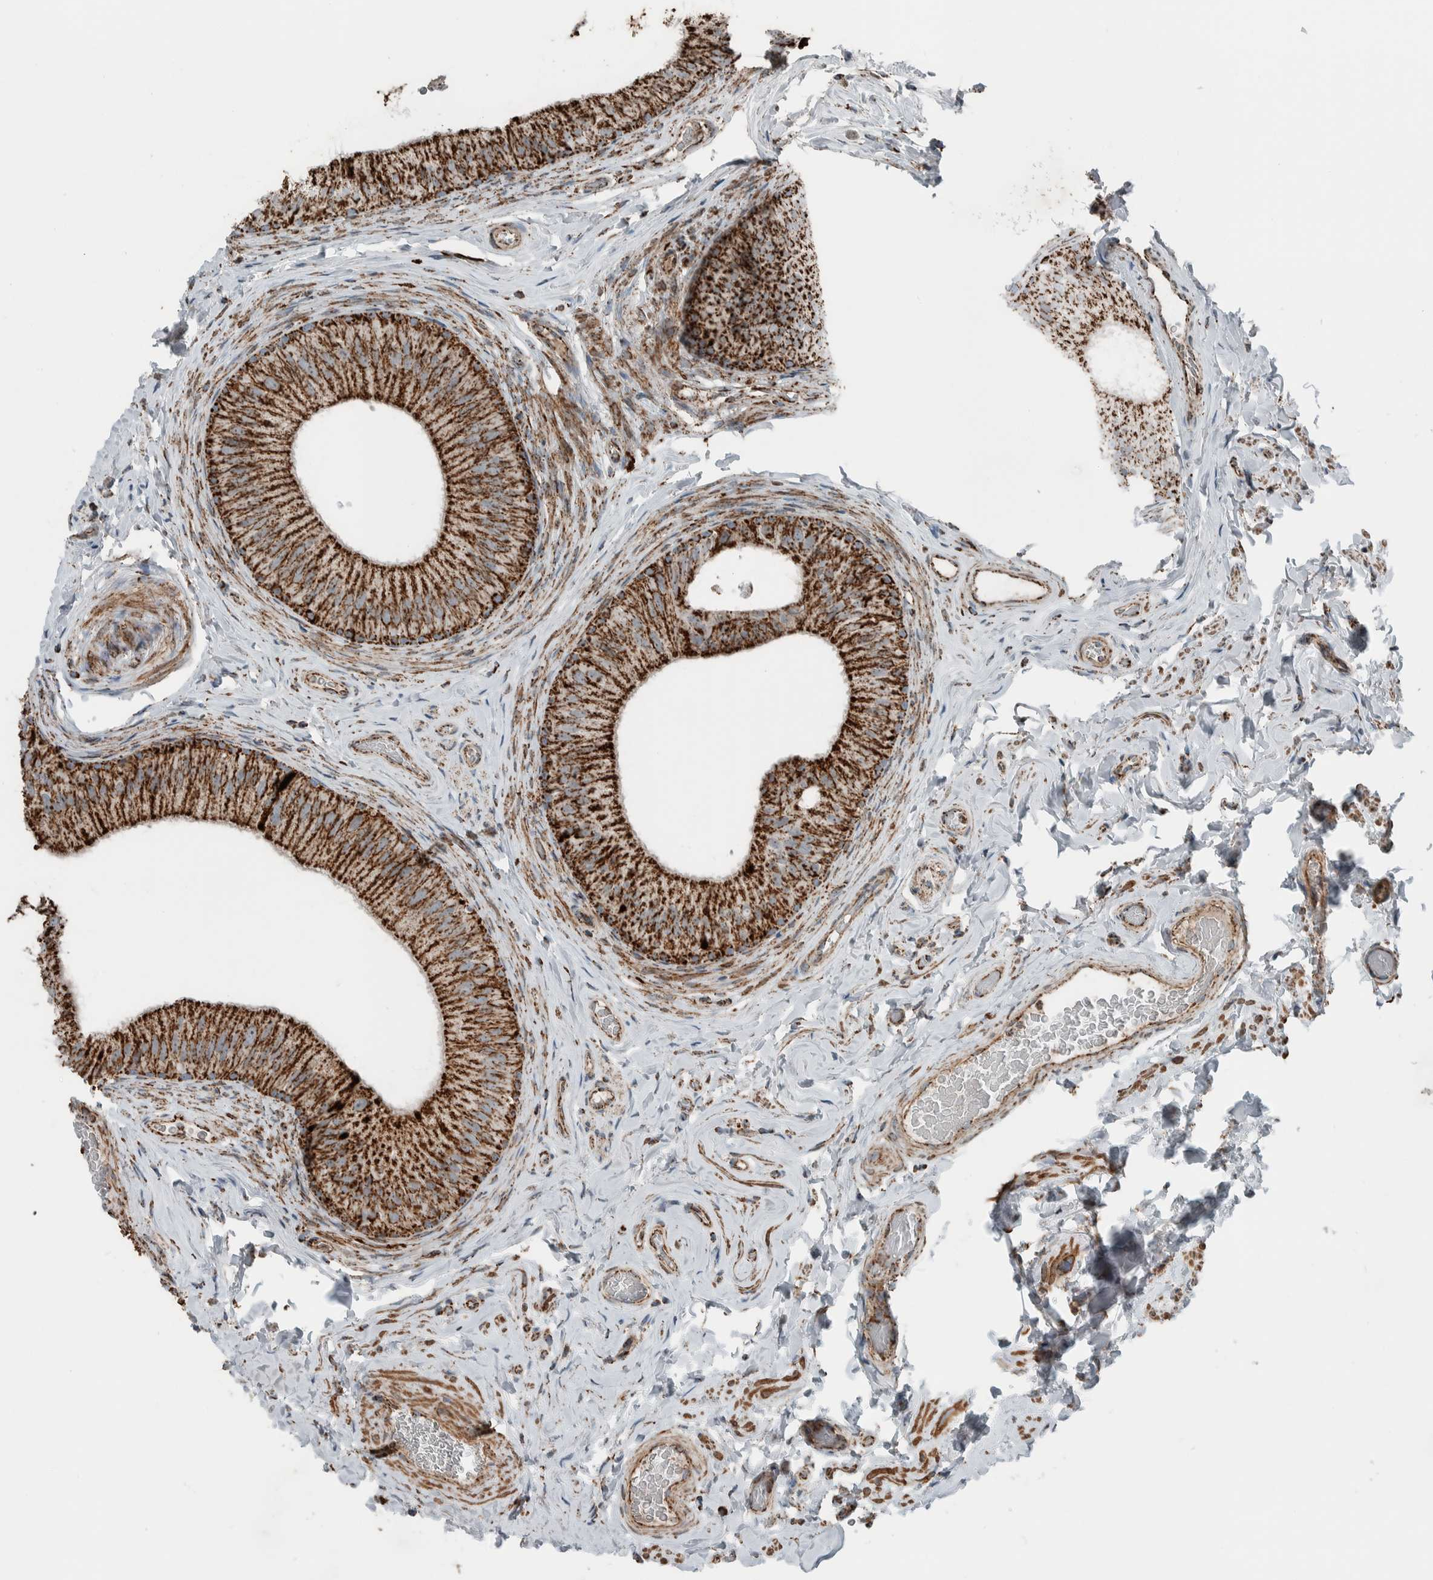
{"staining": {"intensity": "strong", "quantity": ">75%", "location": "cytoplasmic/membranous"}, "tissue": "epididymis", "cell_type": "Glandular cells", "image_type": "normal", "snomed": [{"axis": "morphology", "description": "Normal tissue, NOS"}, {"axis": "topography", "description": "Vascular tissue"}, {"axis": "topography", "description": "Epididymis"}], "caption": "IHC histopathology image of unremarkable epididymis stained for a protein (brown), which shows high levels of strong cytoplasmic/membranous expression in about >75% of glandular cells.", "gene": "CNTROB", "patient": {"sex": "male", "age": 49}}